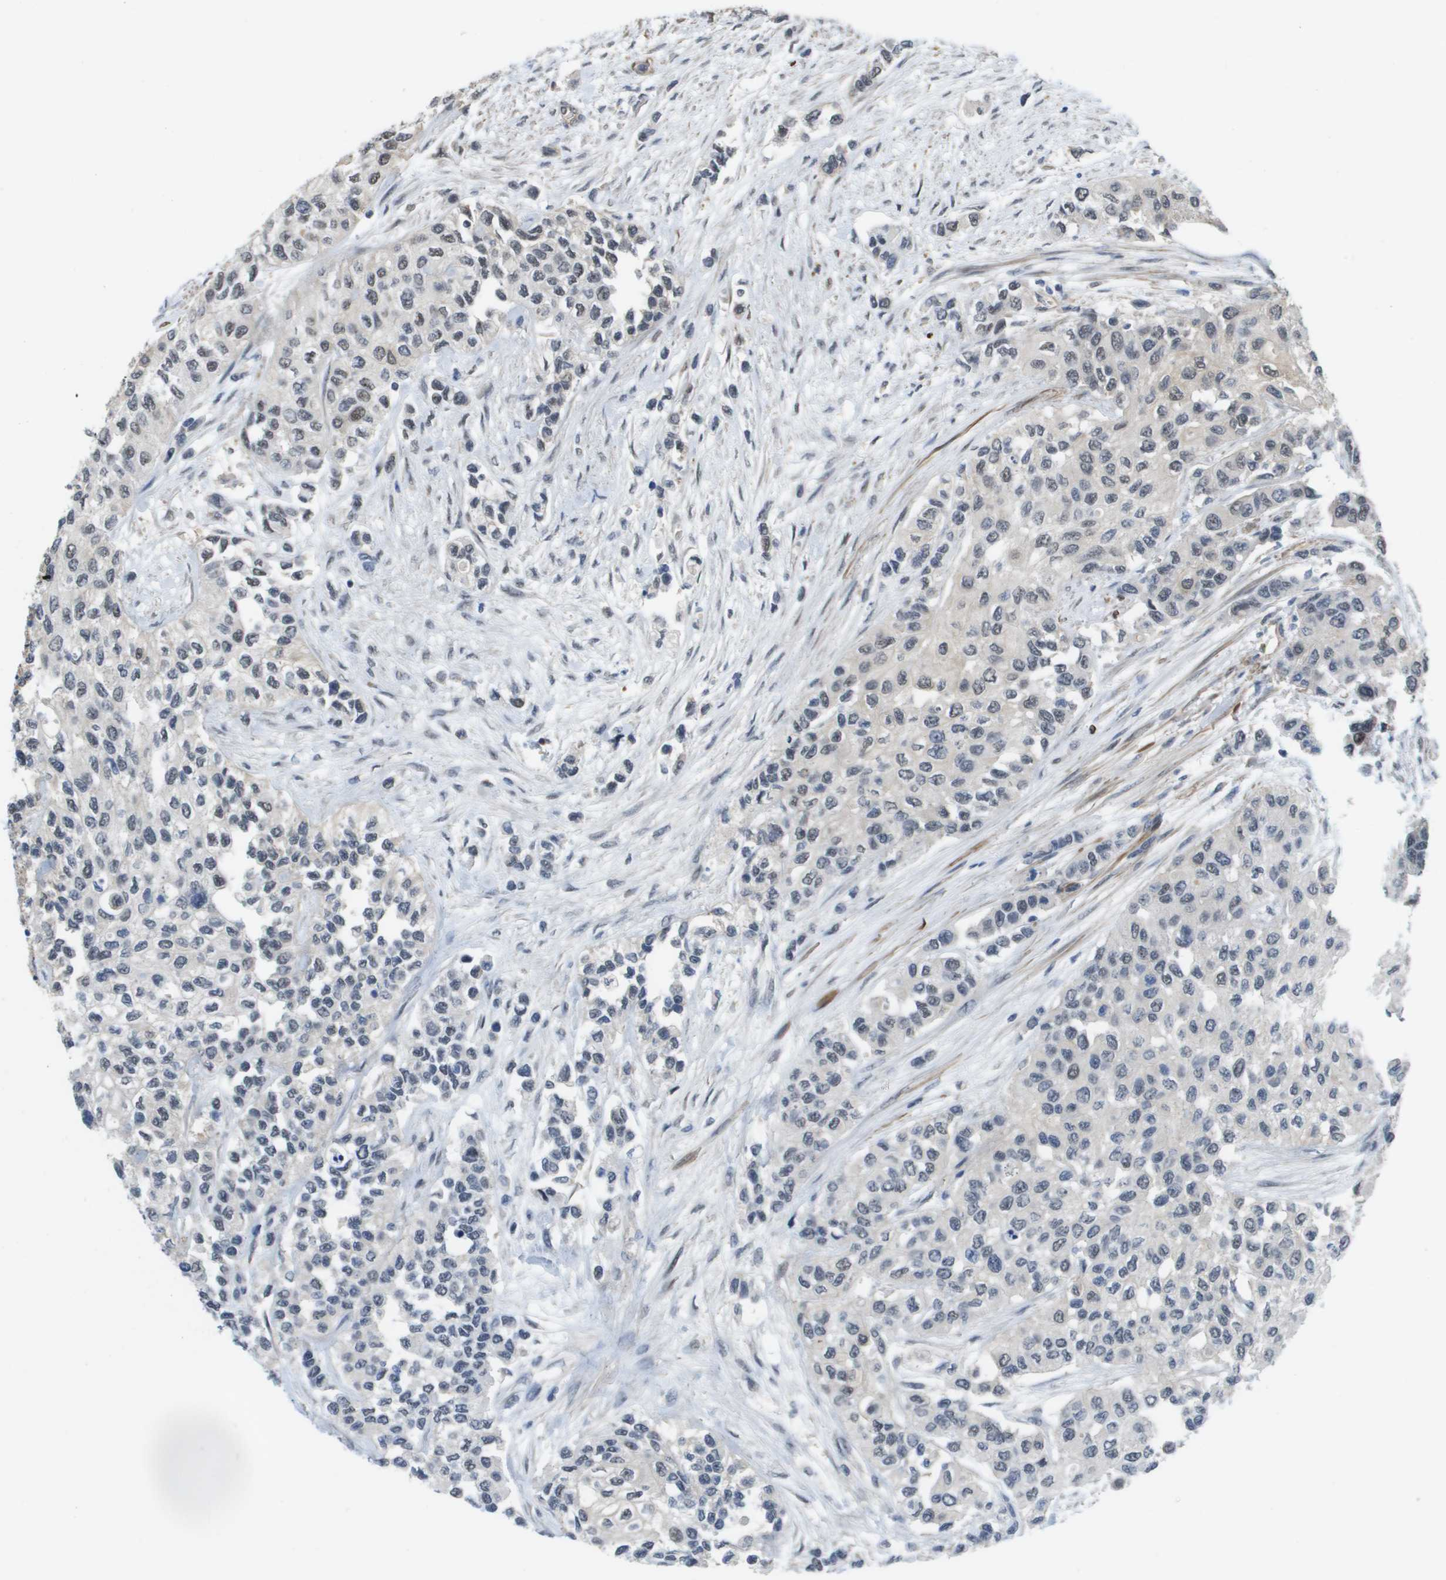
{"staining": {"intensity": "negative", "quantity": "none", "location": "none"}, "tissue": "urothelial cancer", "cell_type": "Tumor cells", "image_type": "cancer", "snomed": [{"axis": "morphology", "description": "Urothelial carcinoma, High grade"}, {"axis": "topography", "description": "Urinary bladder"}], "caption": "A high-resolution photomicrograph shows immunohistochemistry staining of urothelial cancer, which reveals no significant staining in tumor cells.", "gene": "RNF112", "patient": {"sex": "female", "age": 56}}